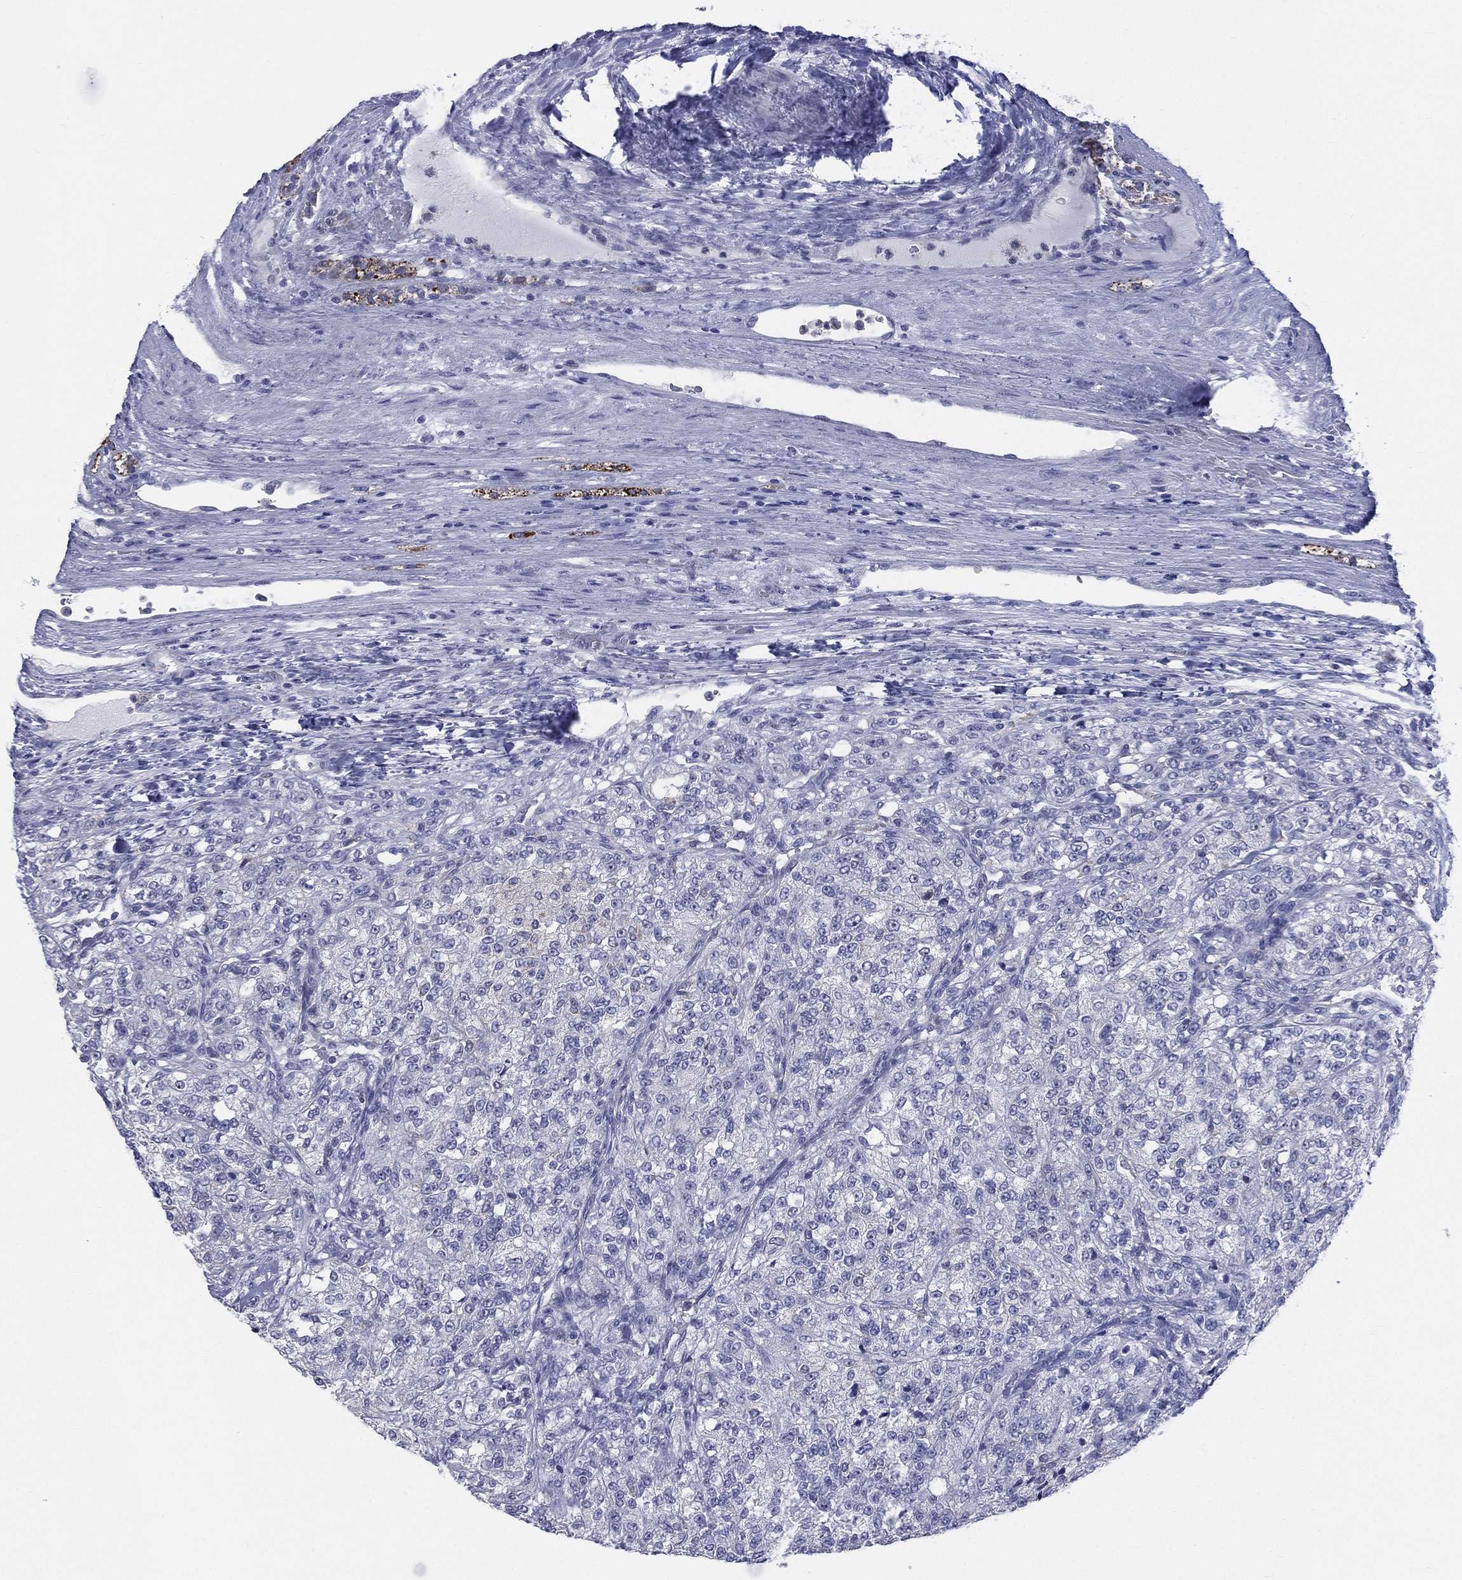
{"staining": {"intensity": "negative", "quantity": "none", "location": "none"}, "tissue": "renal cancer", "cell_type": "Tumor cells", "image_type": "cancer", "snomed": [{"axis": "morphology", "description": "Adenocarcinoma, NOS"}, {"axis": "topography", "description": "Kidney"}], "caption": "Tumor cells show no significant protein staining in renal adenocarcinoma.", "gene": "AKAP3", "patient": {"sex": "female", "age": 63}}